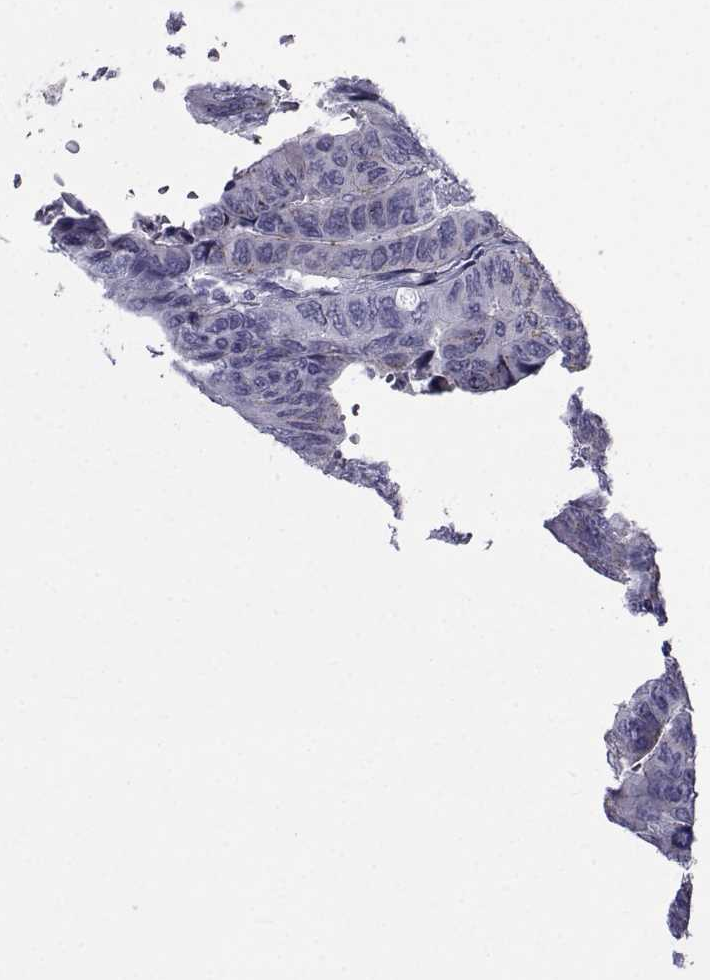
{"staining": {"intensity": "moderate", "quantity": "25%-75%", "location": "cytoplasmic/membranous"}, "tissue": "colorectal cancer", "cell_type": "Tumor cells", "image_type": "cancer", "snomed": [{"axis": "morphology", "description": "Normal tissue, NOS"}, {"axis": "morphology", "description": "Adenocarcinoma, NOS"}, {"axis": "topography", "description": "Rectum"}, {"axis": "topography", "description": "Peripheral nerve tissue"}], "caption": "The histopathology image shows a brown stain indicating the presence of a protein in the cytoplasmic/membranous of tumor cells in colorectal cancer (adenocarcinoma).", "gene": "PDE6H", "patient": {"sex": "male", "age": 92}}